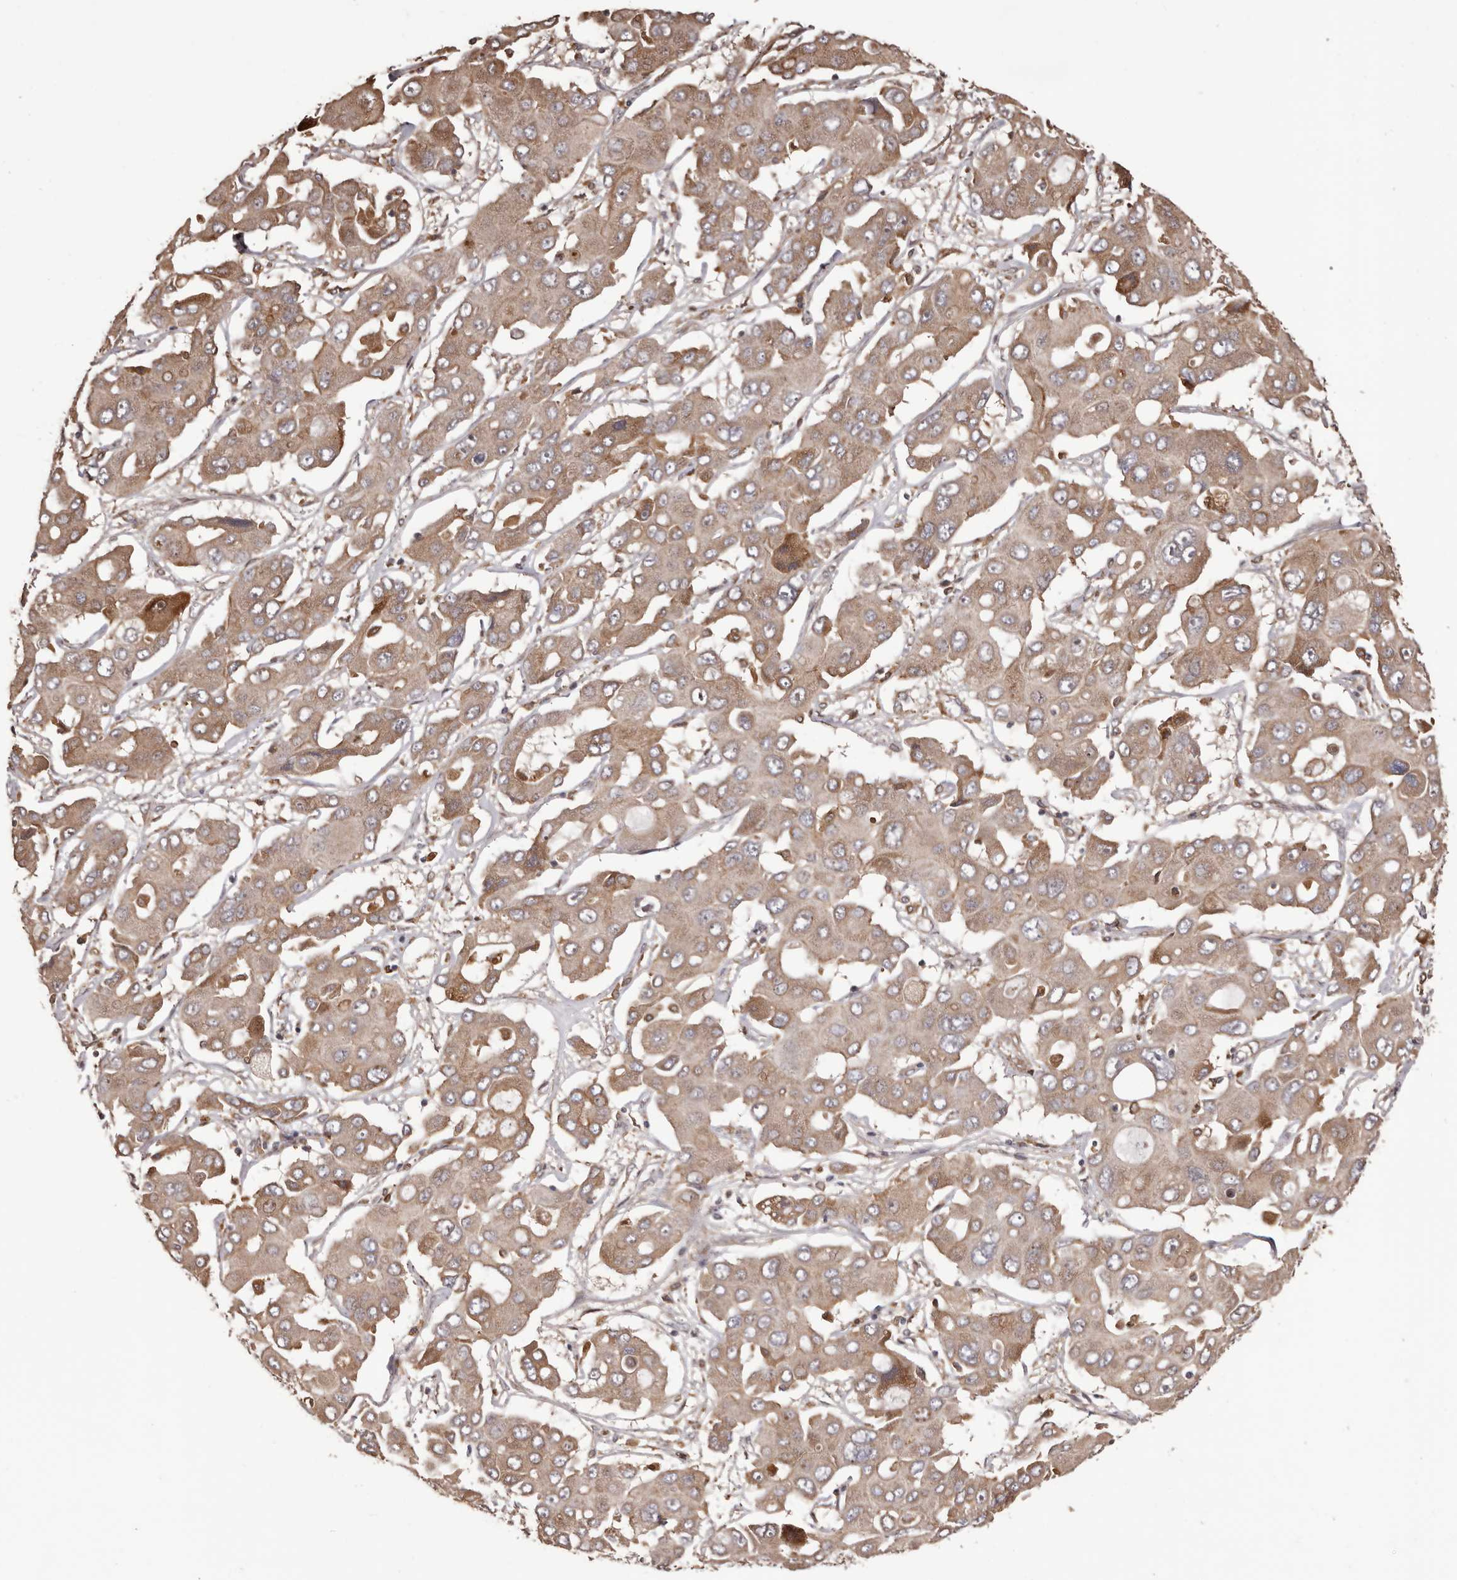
{"staining": {"intensity": "moderate", "quantity": ">75%", "location": "cytoplasmic/membranous"}, "tissue": "liver cancer", "cell_type": "Tumor cells", "image_type": "cancer", "snomed": [{"axis": "morphology", "description": "Cholangiocarcinoma"}, {"axis": "topography", "description": "Liver"}], "caption": "Immunohistochemistry (IHC) photomicrograph of neoplastic tissue: liver cancer stained using immunohistochemistry (IHC) demonstrates medium levels of moderate protein expression localized specifically in the cytoplasmic/membranous of tumor cells, appearing as a cytoplasmic/membranous brown color.", "gene": "ZCCHC7", "patient": {"sex": "male", "age": 67}}